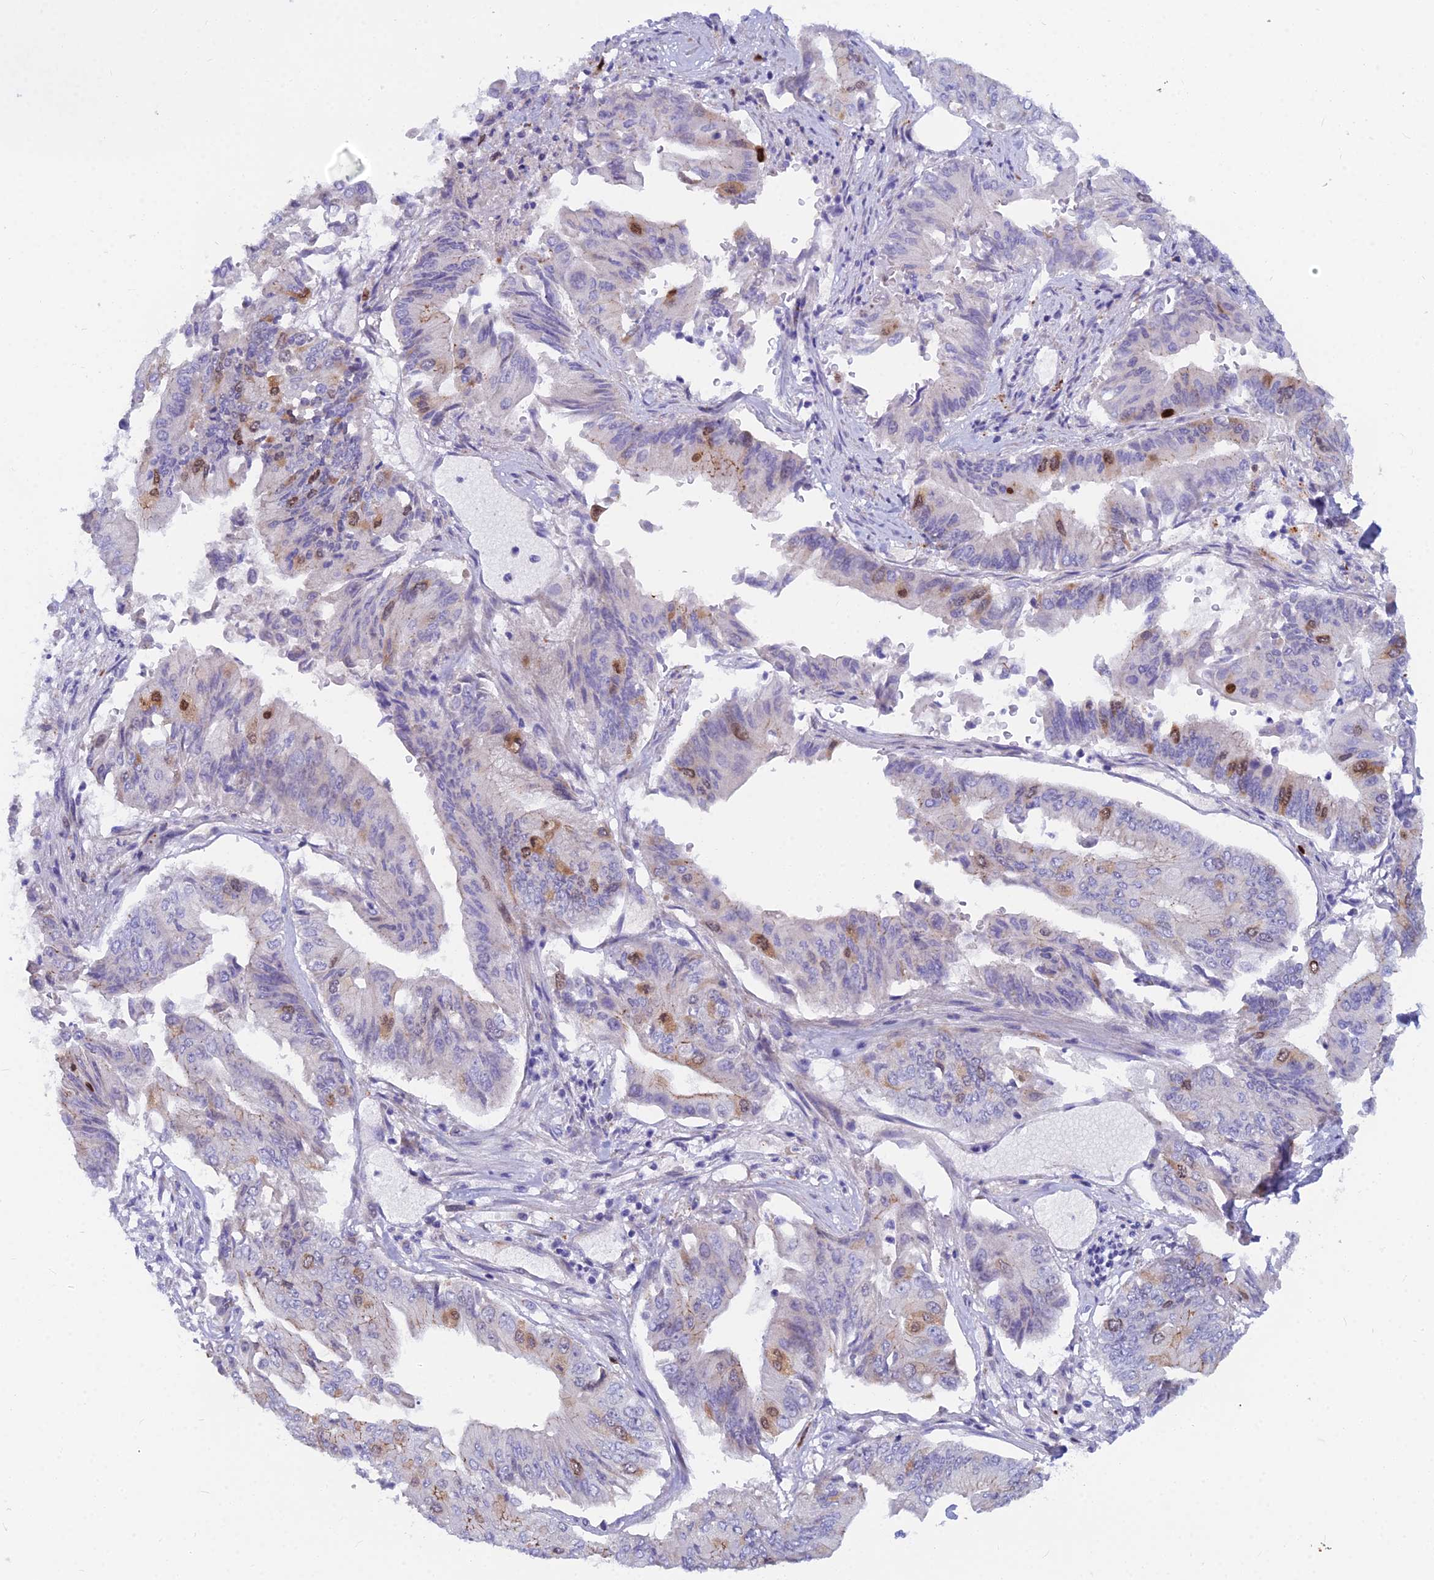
{"staining": {"intensity": "moderate", "quantity": "<25%", "location": "nuclear"}, "tissue": "pancreatic cancer", "cell_type": "Tumor cells", "image_type": "cancer", "snomed": [{"axis": "morphology", "description": "Adenocarcinoma, NOS"}, {"axis": "topography", "description": "Pancreas"}], "caption": "A brown stain shows moderate nuclear staining of a protein in human pancreatic adenocarcinoma tumor cells. (brown staining indicates protein expression, while blue staining denotes nuclei).", "gene": "NUSAP1", "patient": {"sex": "female", "age": 77}}